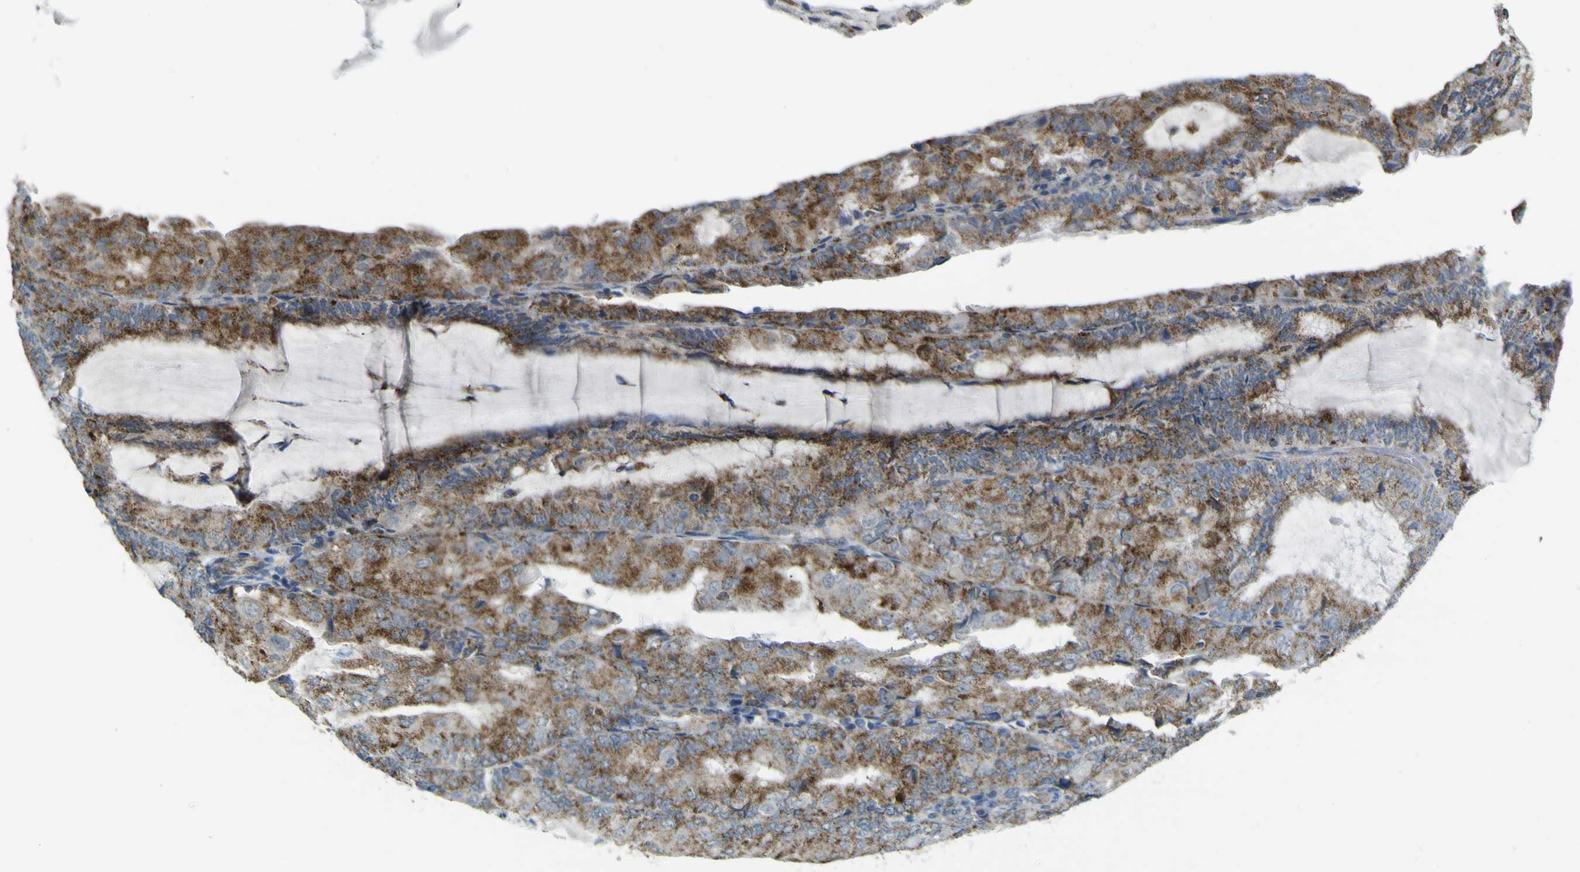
{"staining": {"intensity": "moderate", "quantity": ">75%", "location": "cytoplasmic/membranous"}, "tissue": "endometrial cancer", "cell_type": "Tumor cells", "image_type": "cancer", "snomed": [{"axis": "morphology", "description": "Adenocarcinoma, NOS"}, {"axis": "topography", "description": "Endometrium"}], "caption": "Endometrial adenocarcinoma stained for a protein shows moderate cytoplasmic/membranous positivity in tumor cells. (Brightfield microscopy of DAB IHC at high magnification).", "gene": "ACBD5", "patient": {"sex": "female", "age": 81}}